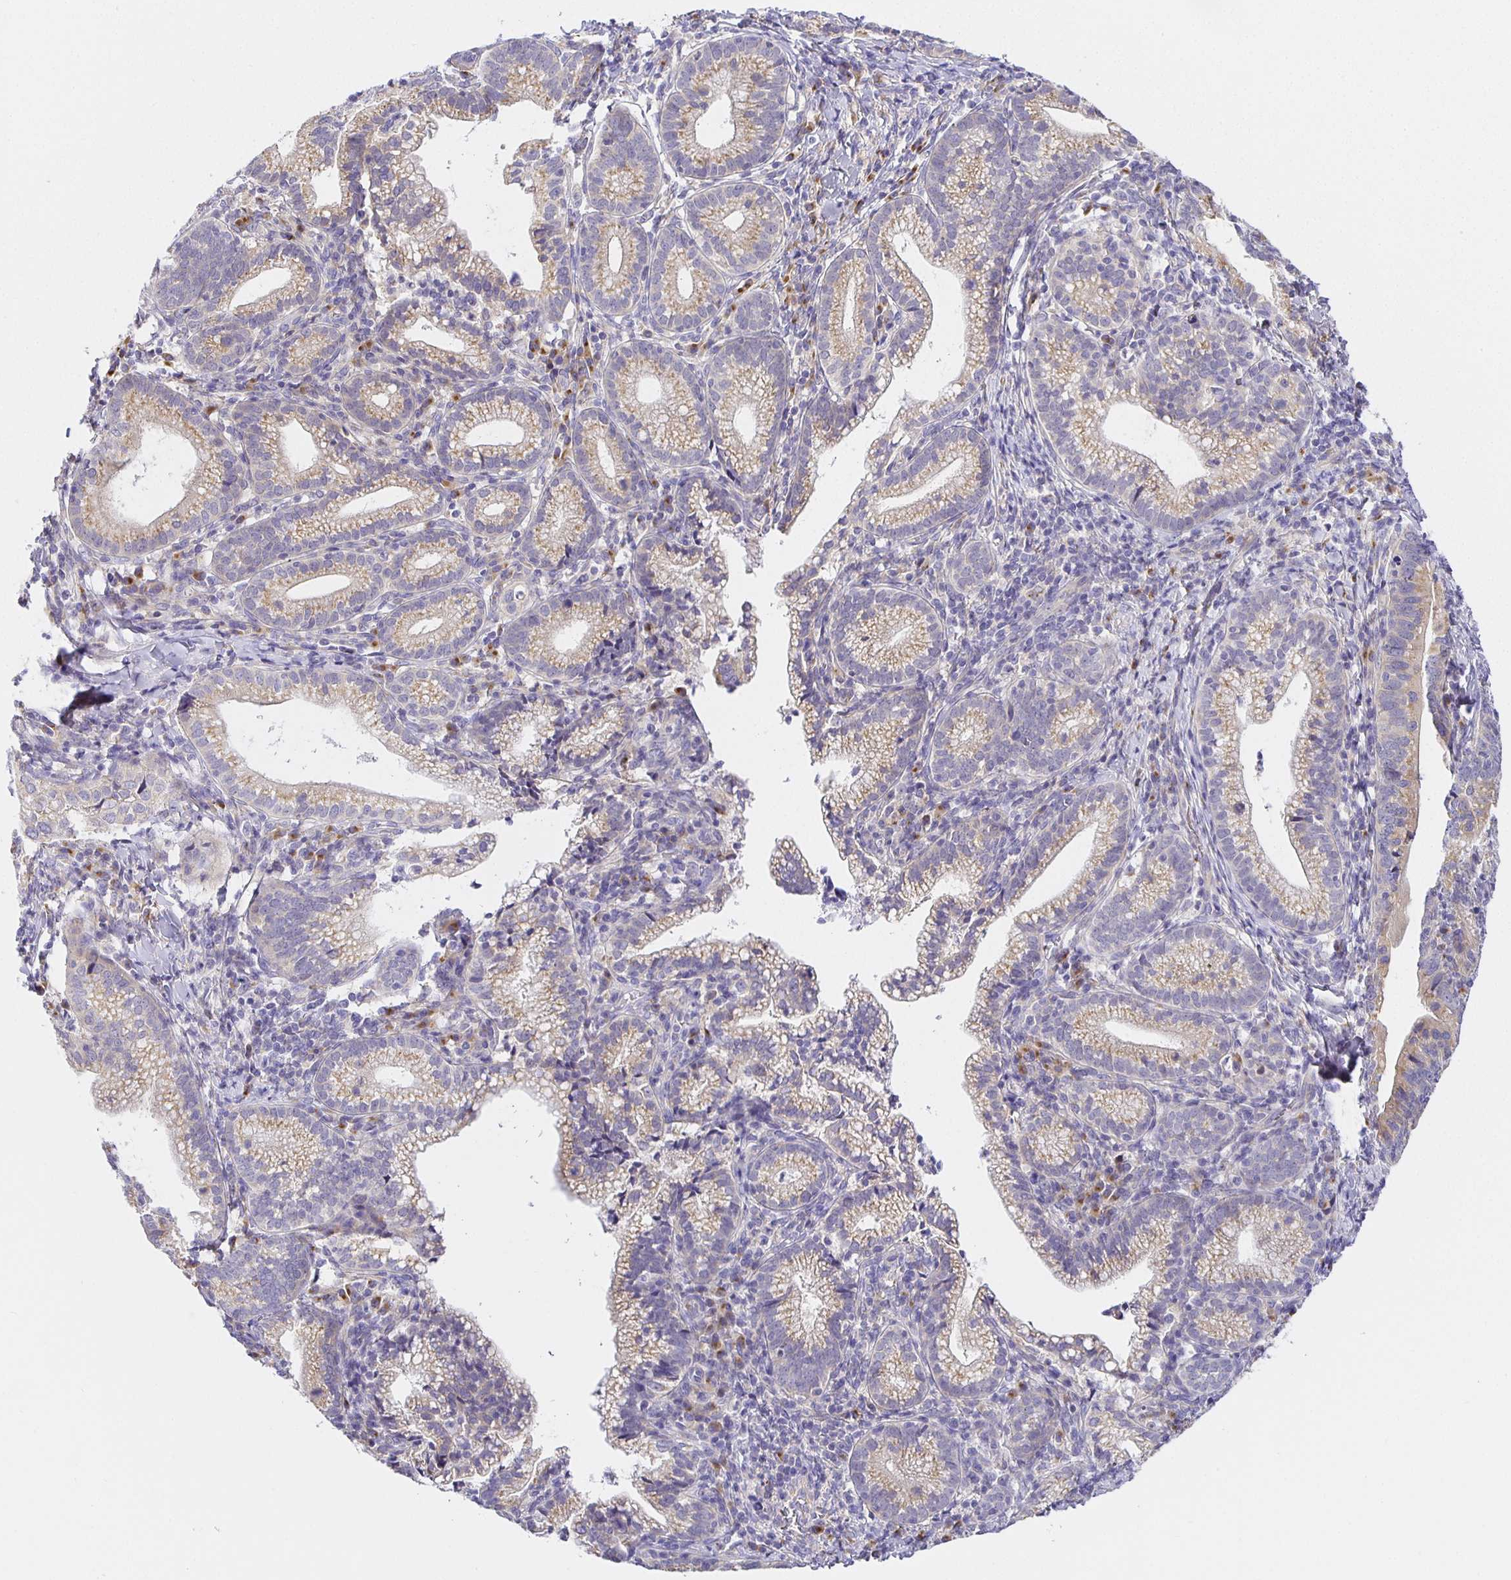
{"staining": {"intensity": "weak", "quantity": "25%-75%", "location": "cytoplasmic/membranous"}, "tissue": "cervical cancer", "cell_type": "Tumor cells", "image_type": "cancer", "snomed": [{"axis": "morphology", "description": "Normal tissue, NOS"}, {"axis": "morphology", "description": "Adenocarcinoma, NOS"}, {"axis": "topography", "description": "Cervix"}], "caption": "The image displays immunohistochemical staining of adenocarcinoma (cervical). There is weak cytoplasmic/membranous expression is identified in approximately 25%-75% of tumor cells.", "gene": "OPALIN", "patient": {"sex": "female", "age": 44}}